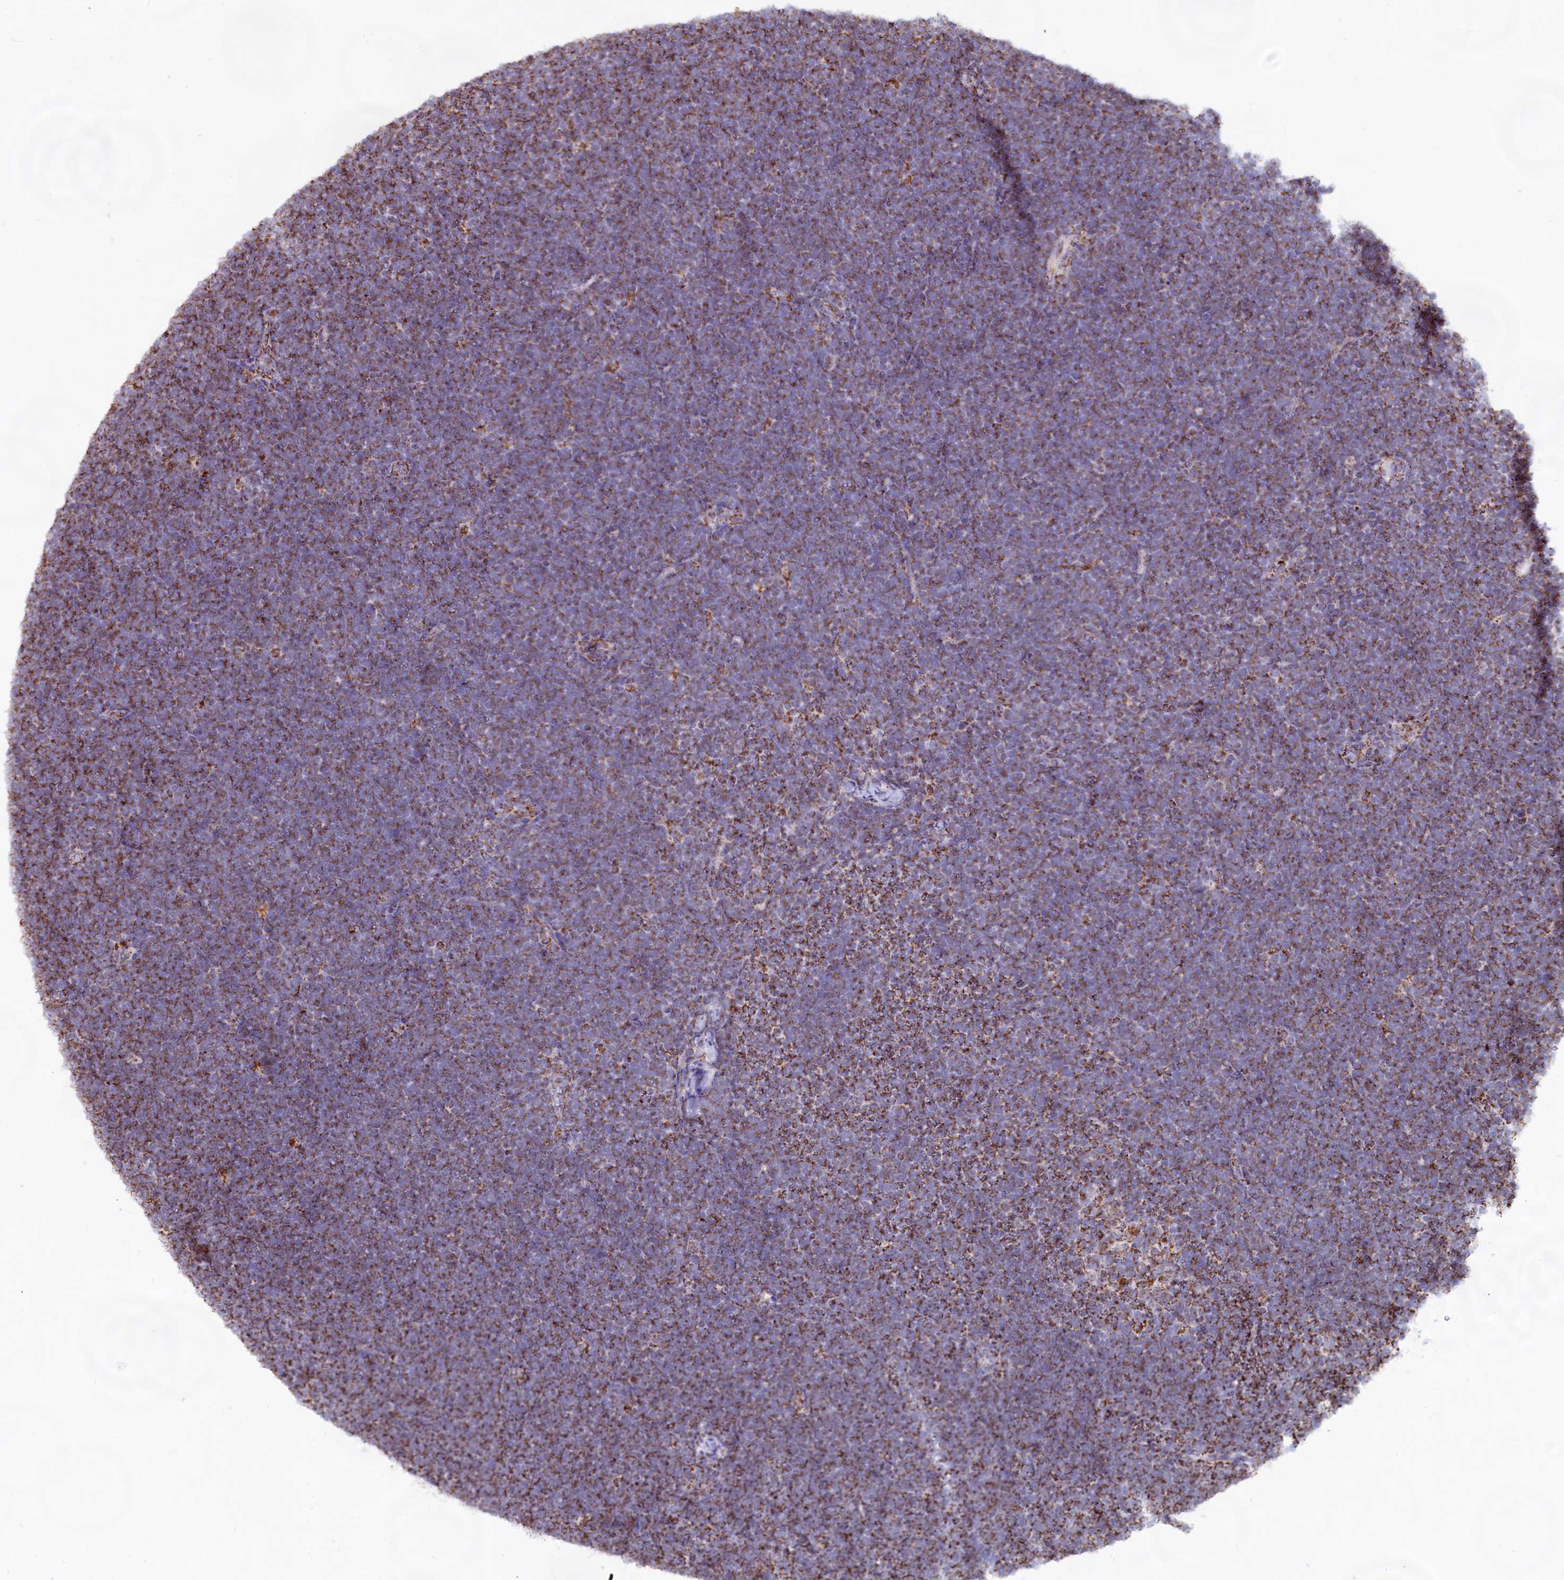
{"staining": {"intensity": "moderate", "quantity": ">75%", "location": "cytoplasmic/membranous"}, "tissue": "lymphoma", "cell_type": "Tumor cells", "image_type": "cancer", "snomed": [{"axis": "morphology", "description": "Malignant lymphoma, non-Hodgkin's type, High grade"}, {"axis": "topography", "description": "Lymph node"}], "caption": "Brown immunohistochemical staining in human lymphoma reveals moderate cytoplasmic/membranous positivity in approximately >75% of tumor cells.", "gene": "C1D", "patient": {"sex": "male", "age": 13}}